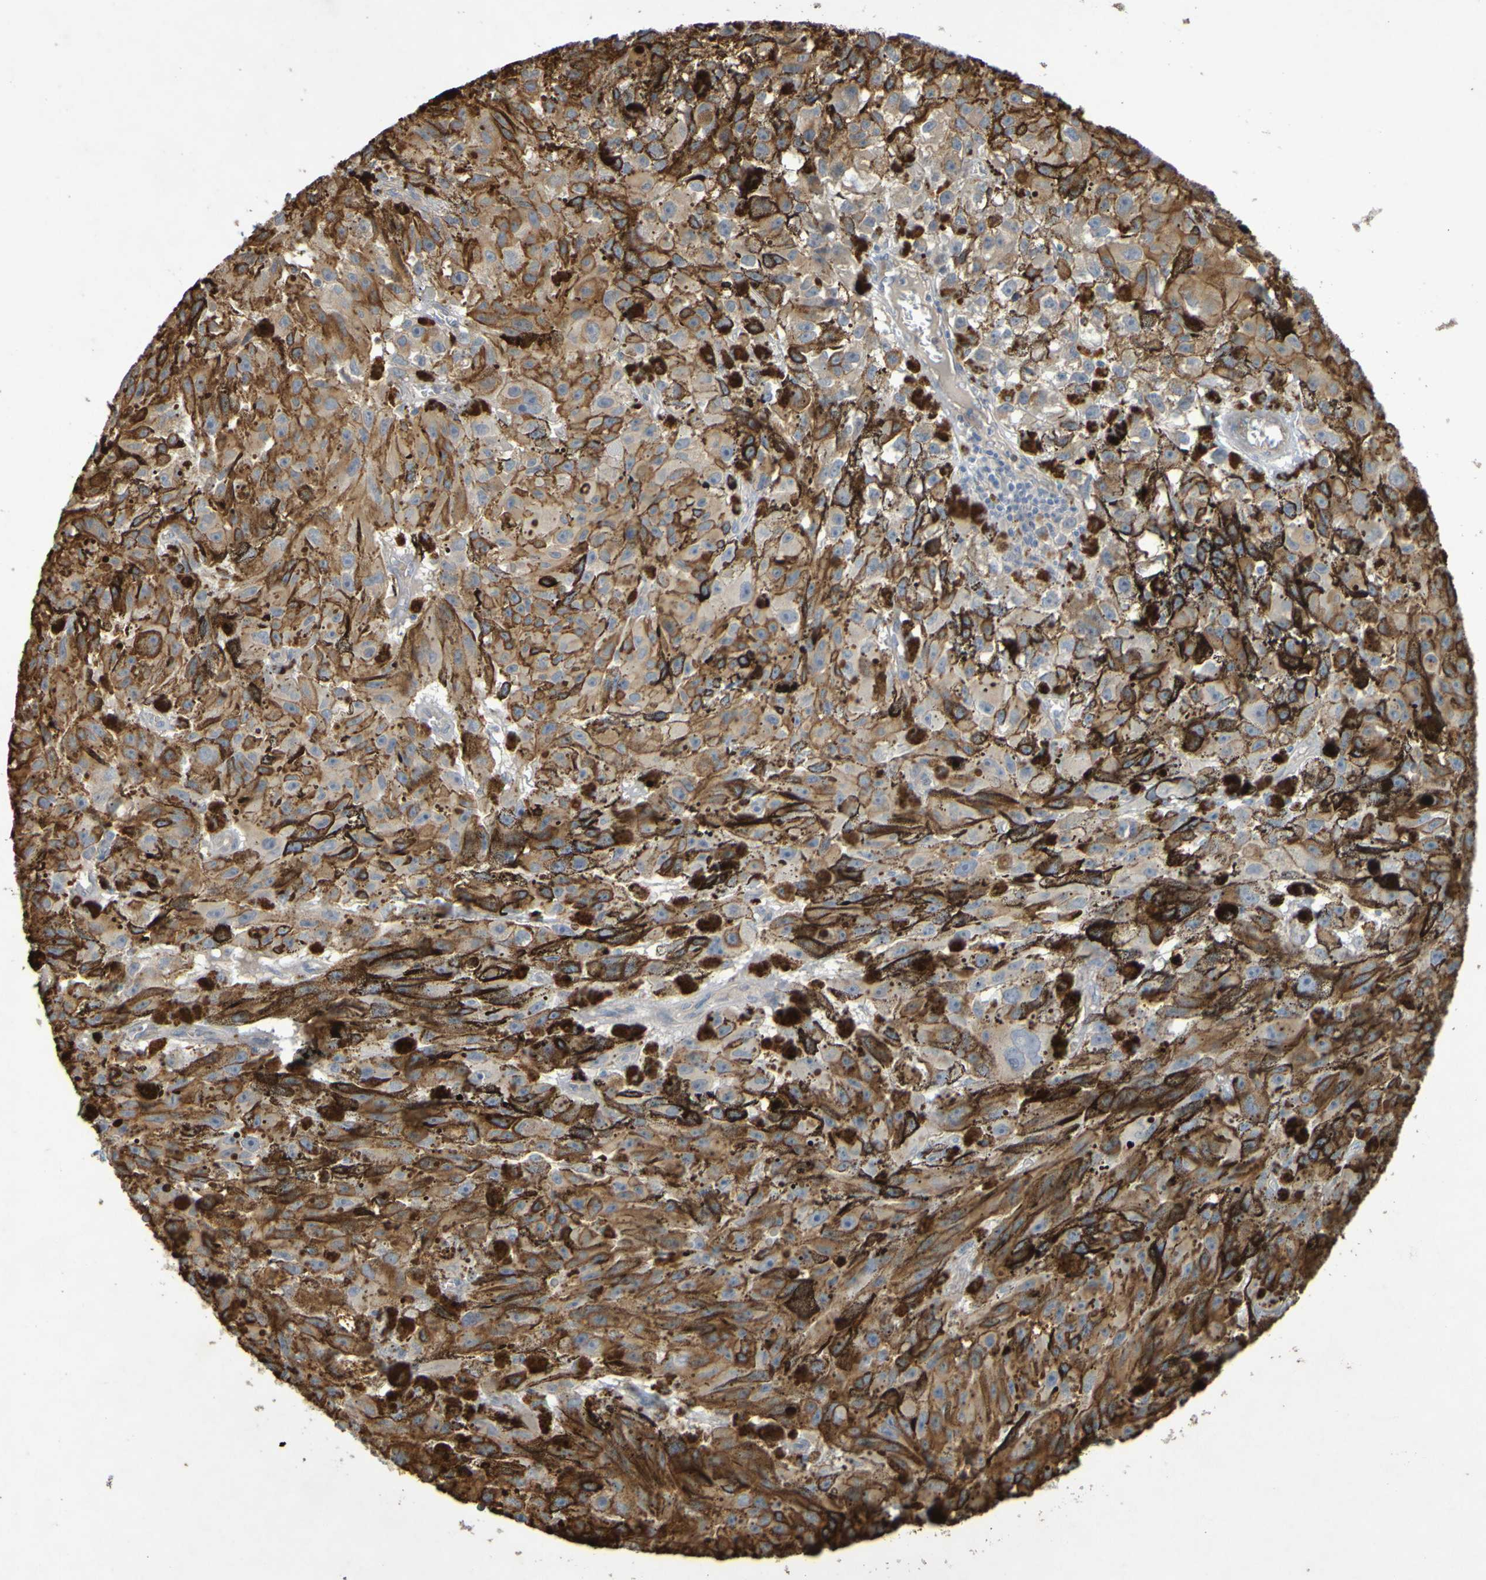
{"staining": {"intensity": "moderate", "quantity": ">75%", "location": "cytoplasmic/membranous"}, "tissue": "melanoma", "cell_type": "Tumor cells", "image_type": "cancer", "snomed": [{"axis": "morphology", "description": "Malignant melanoma, NOS"}, {"axis": "topography", "description": "Skin"}], "caption": "Moderate cytoplasmic/membranous staining for a protein is seen in approximately >75% of tumor cells of melanoma using immunohistochemistry (IHC).", "gene": "B3GAT2", "patient": {"sex": "female", "age": 104}}